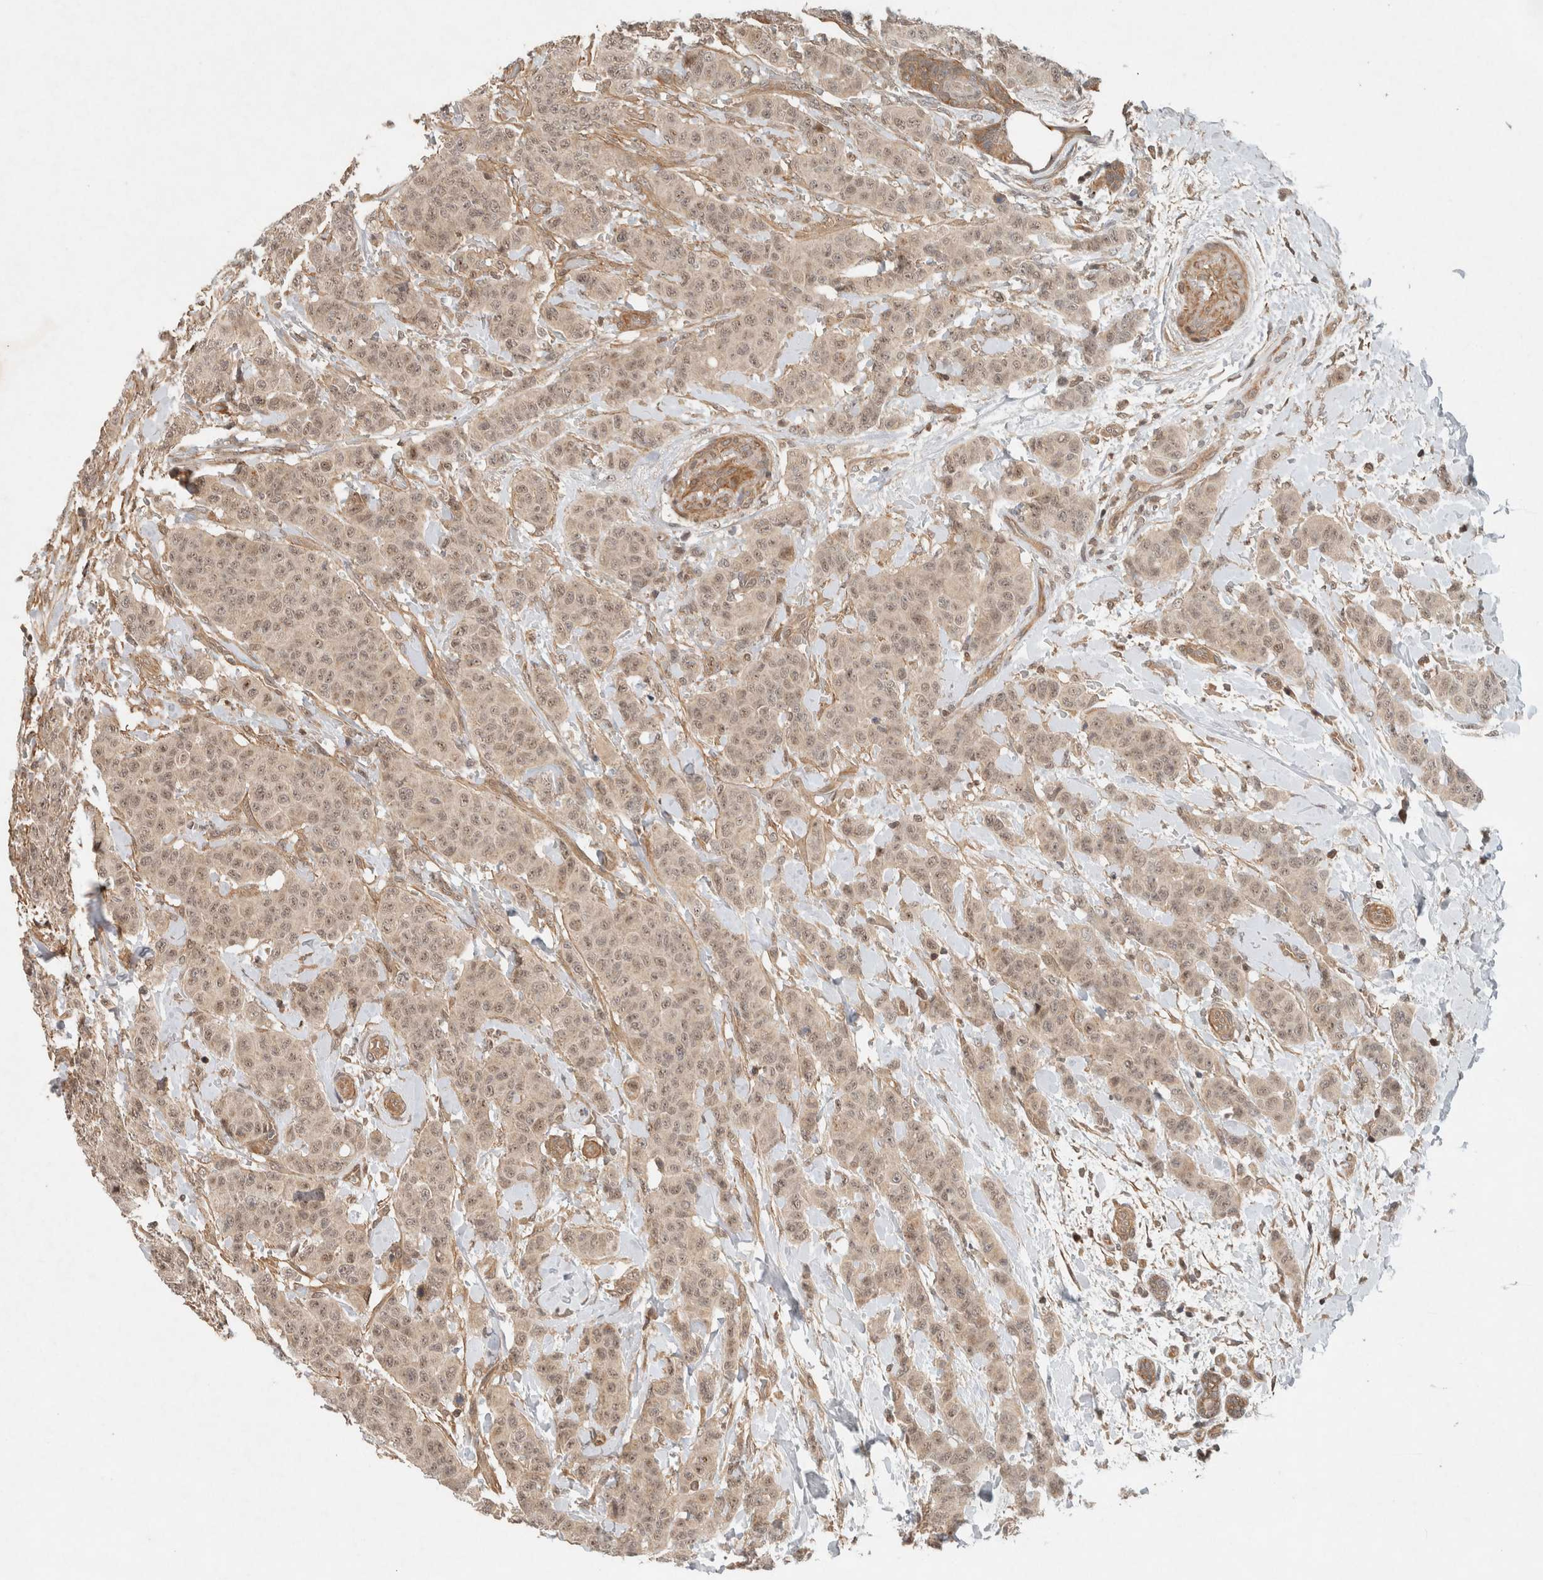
{"staining": {"intensity": "weak", "quantity": ">75%", "location": "cytoplasmic/membranous,nuclear"}, "tissue": "breast cancer", "cell_type": "Tumor cells", "image_type": "cancer", "snomed": [{"axis": "morphology", "description": "Normal tissue, NOS"}, {"axis": "morphology", "description": "Duct carcinoma"}, {"axis": "topography", "description": "Breast"}], "caption": "Breast cancer (infiltrating ductal carcinoma) tissue exhibits weak cytoplasmic/membranous and nuclear positivity in about >75% of tumor cells, visualized by immunohistochemistry.", "gene": "CAAP1", "patient": {"sex": "female", "age": 40}}